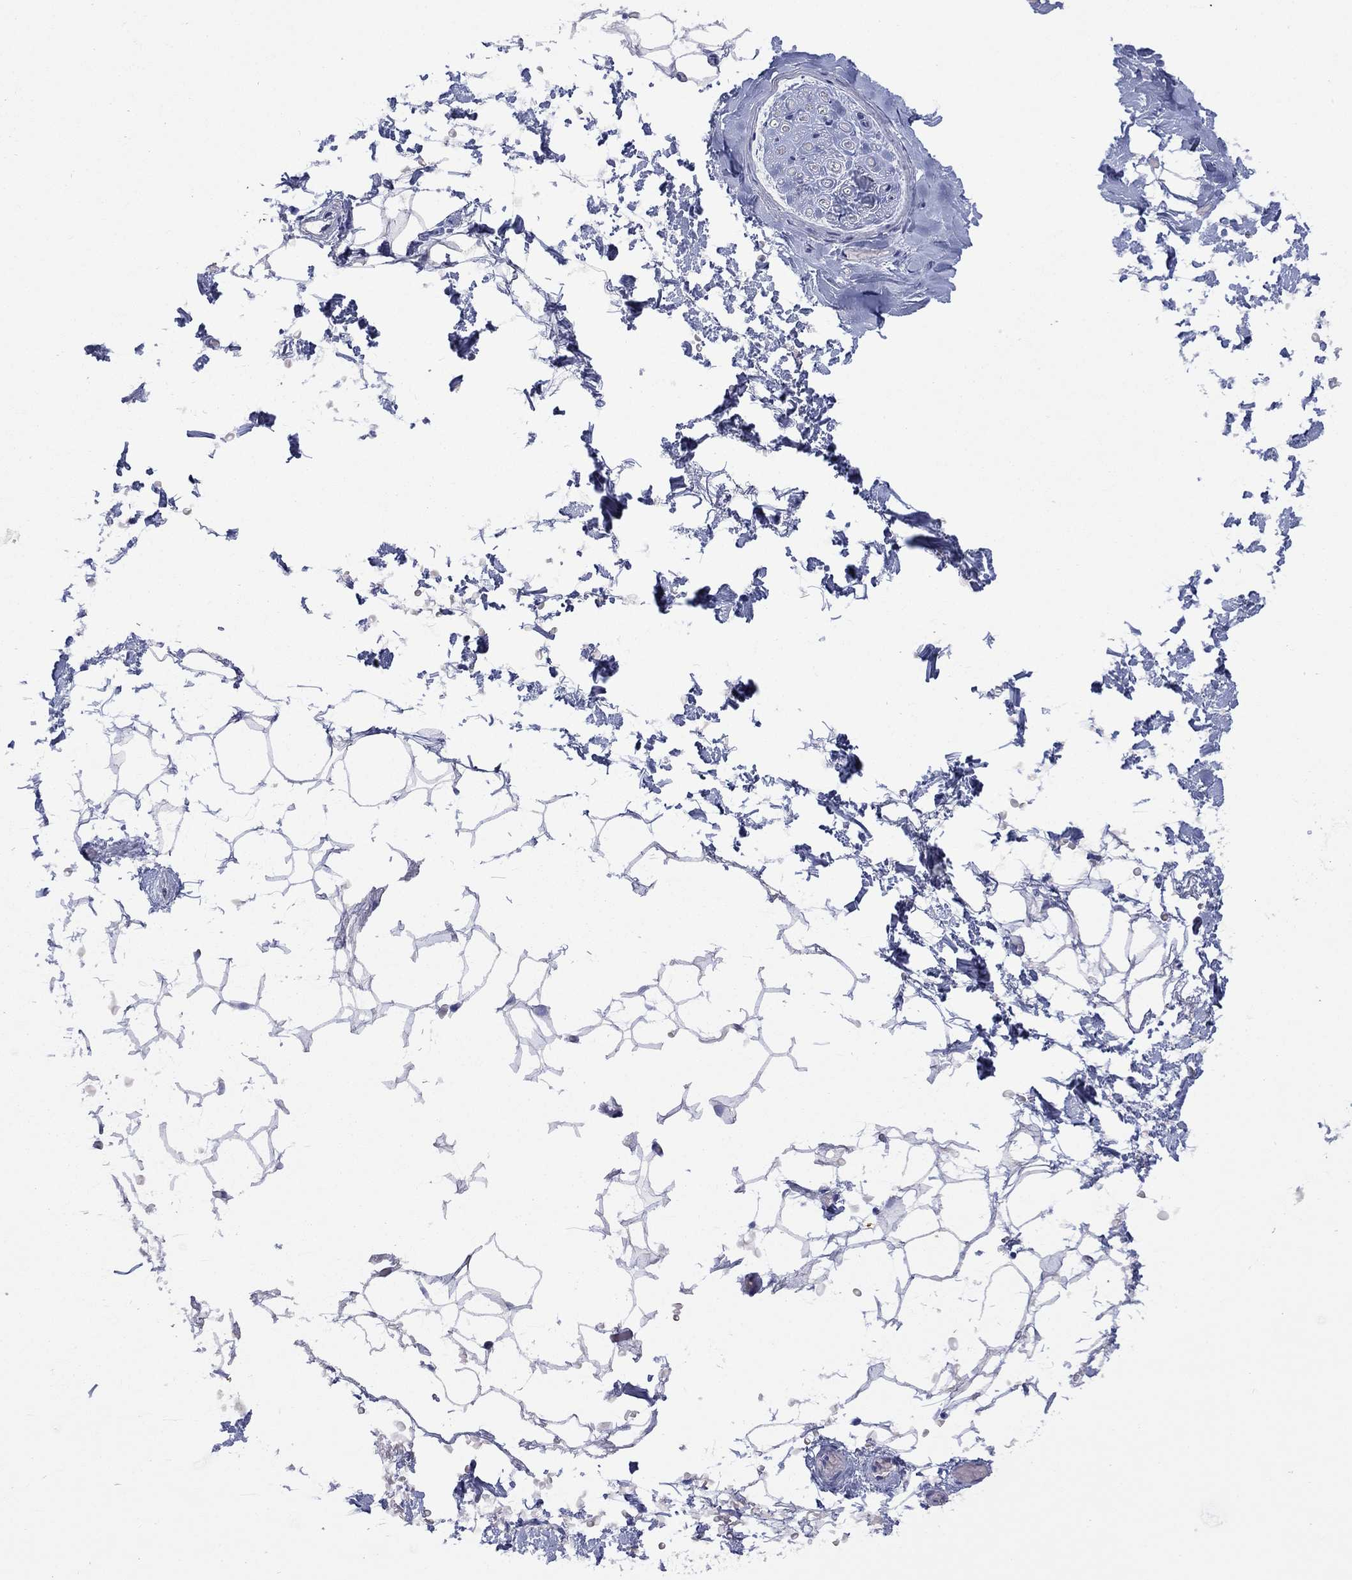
{"staining": {"intensity": "negative", "quantity": "none", "location": "none"}, "tissue": "adipose tissue", "cell_type": "Adipocytes", "image_type": "normal", "snomed": [{"axis": "morphology", "description": "Normal tissue, NOS"}, {"axis": "topography", "description": "Skin"}, {"axis": "topography", "description": "Peripheral nerve tissue"}], "caption": "Immunohistochemistry (IHC) photomicrograph of unremarkable adipose tissue: human adipose tissue stained with DAB demonstrates no significant protein positivity in adipocytes. Brightfield microscopy of IHC stained with DAB (brown) and hematoxylin (blue), captured at high magnification.", "gene": "CLVS1", "patient": {"sex": "female", "age": 56}}